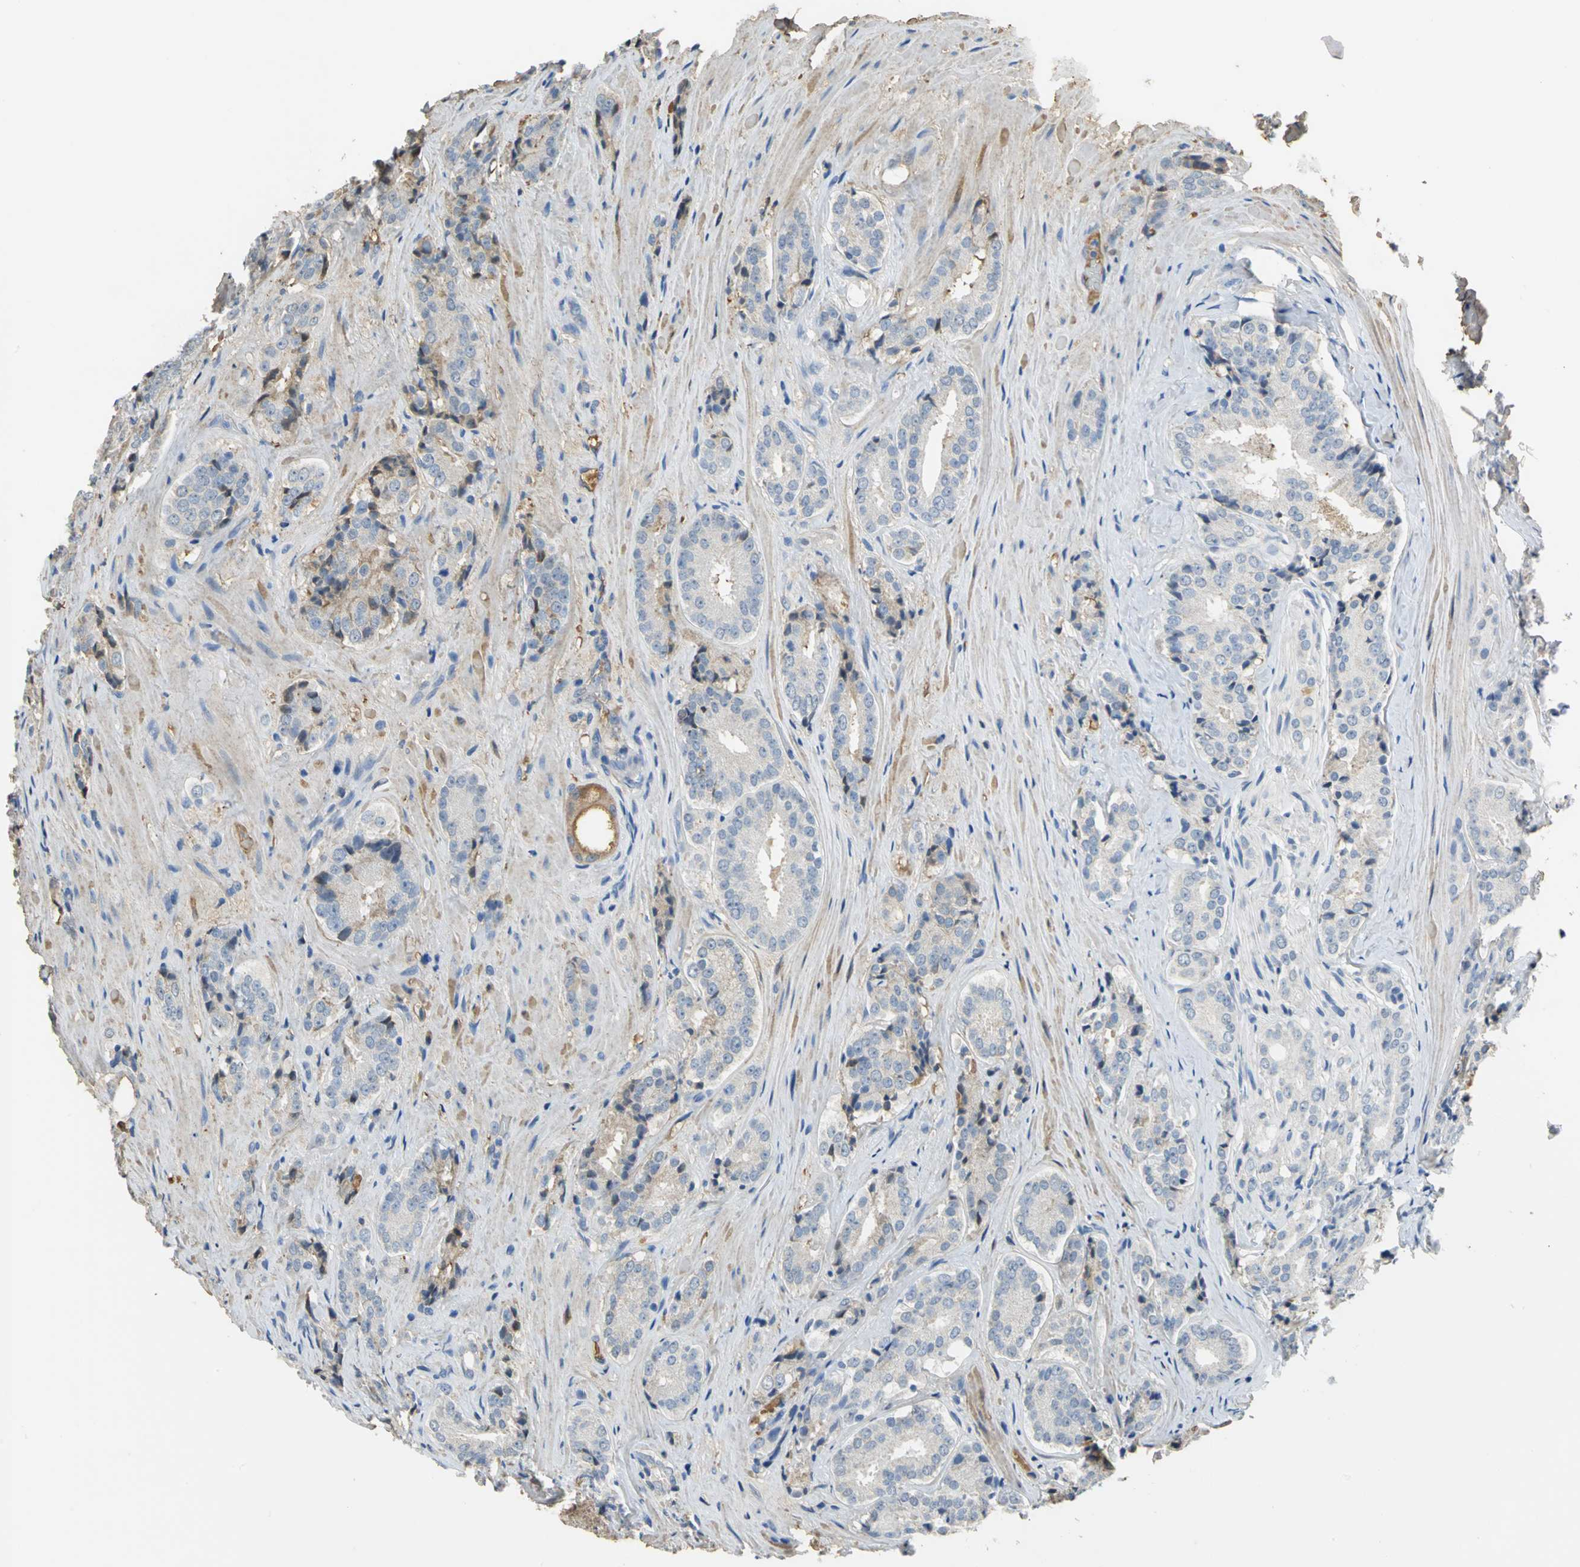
{"staining": {"intensity": "moderate", "quantity": "<25%", "location": "cytoplasmic/membranous"}, "tissue": "prostate cancer", "cell_type": "Tumor cells", "image_type": "cancer", "snomed": [{"axis": "morphology", "description": "Adenocarcinoma, High grade"}, {"axis": "topography", "description": "Prostate"}], "caption": "The immunohistochemical stain highlights moderate cytoplasmic/membranous positivity in tumor cells of prostate adenocarcinoma (high-grade) tissue.", "gene": "GYG2", "patient": {"sex": "male", "age": 70}}